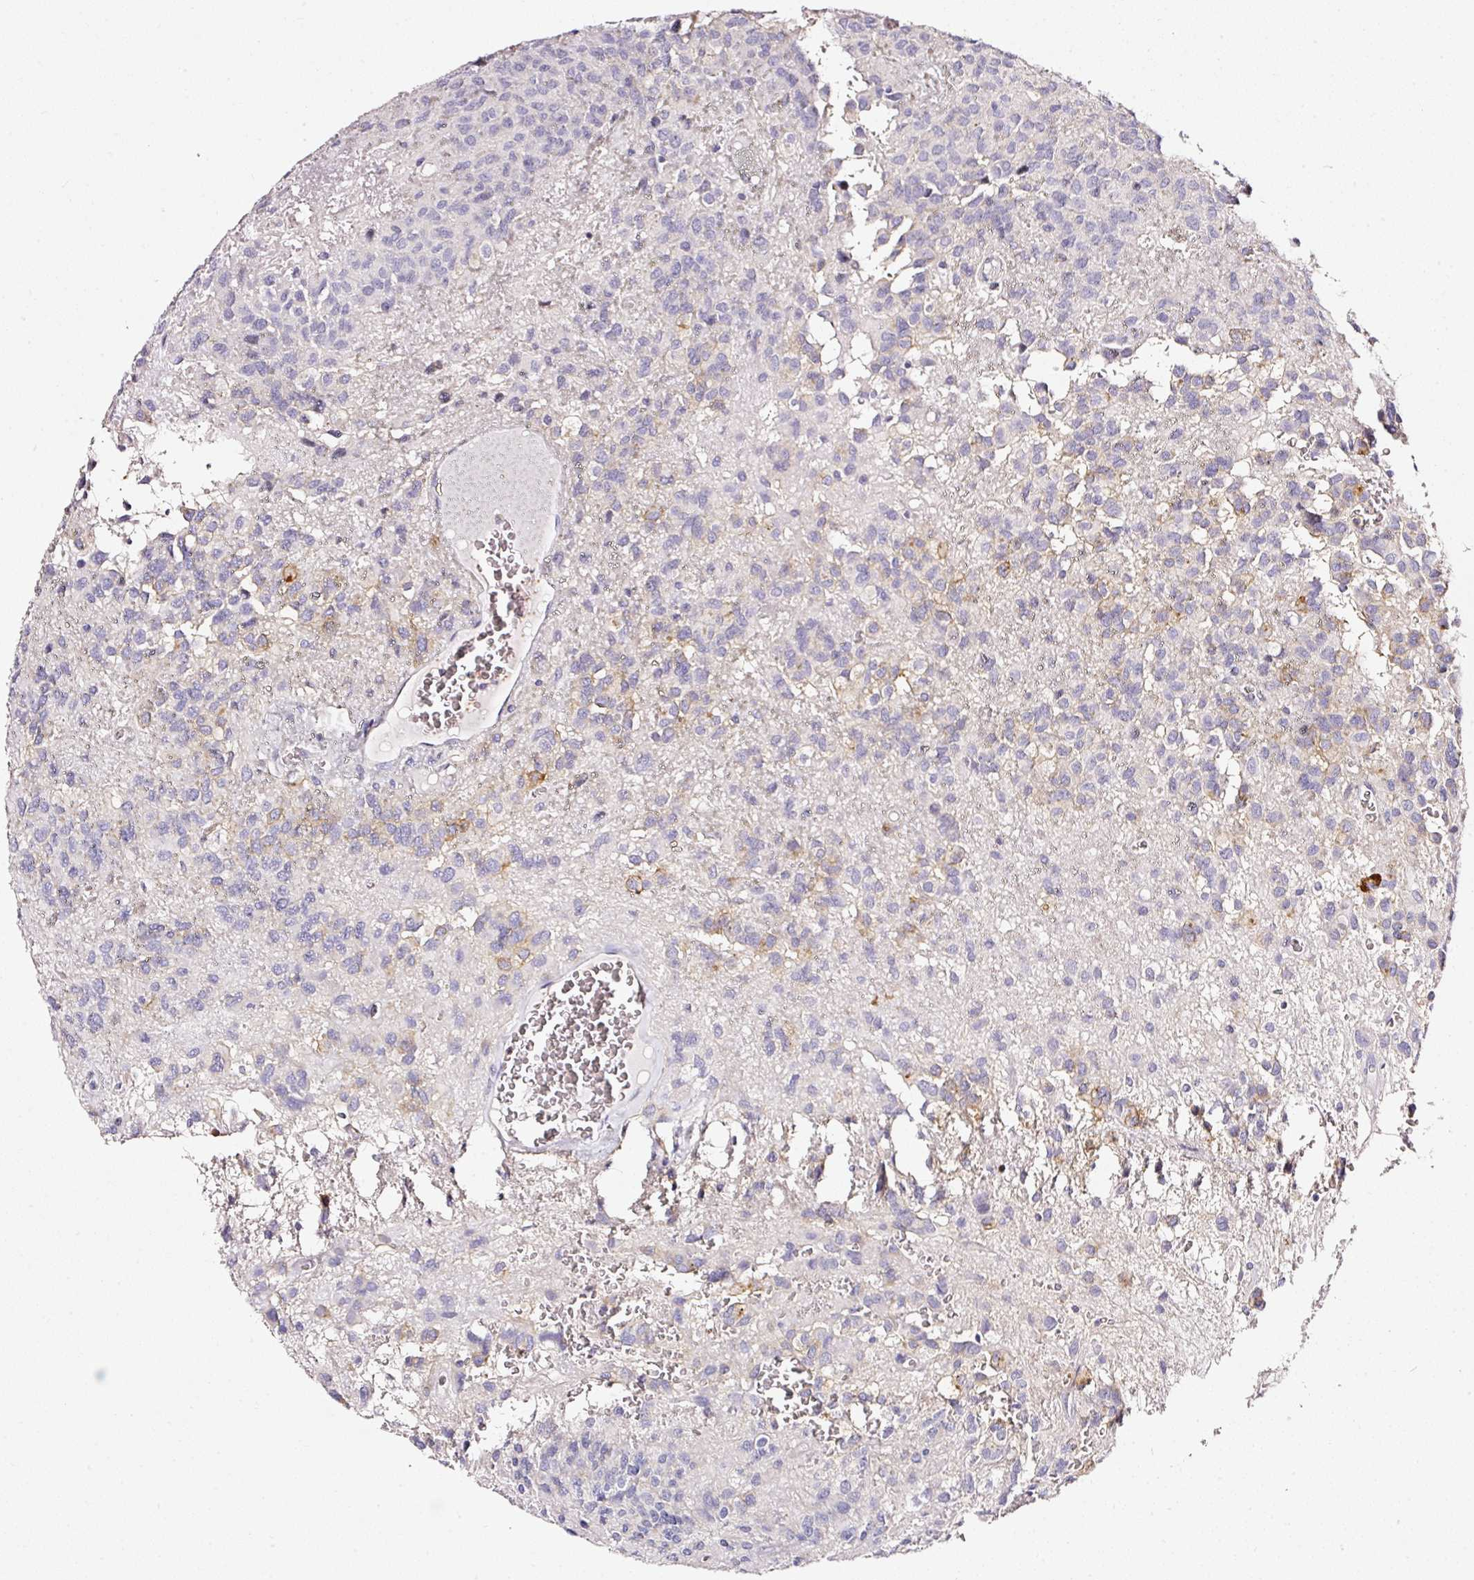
{"staining": {"intensity": "negative", "quantity": "none", "location": "none"}, "tissue": "glioma", "cell_type": "Tumor cells", "image_type": "cancer", "snomed": [{"axis": "morphology", "description": "Glioma, malignant, Low grade"}, {"axis": "topography", "description": "Brain"}], "caption": "Immunohistochemistry (IHC) image of neoplastic tissue: malignant glioma (low-grade) stained with DAB displays no significant protein expression in tumor cells.", "gene": "CD47", "patient": {"sex": "male", "age": 56}}